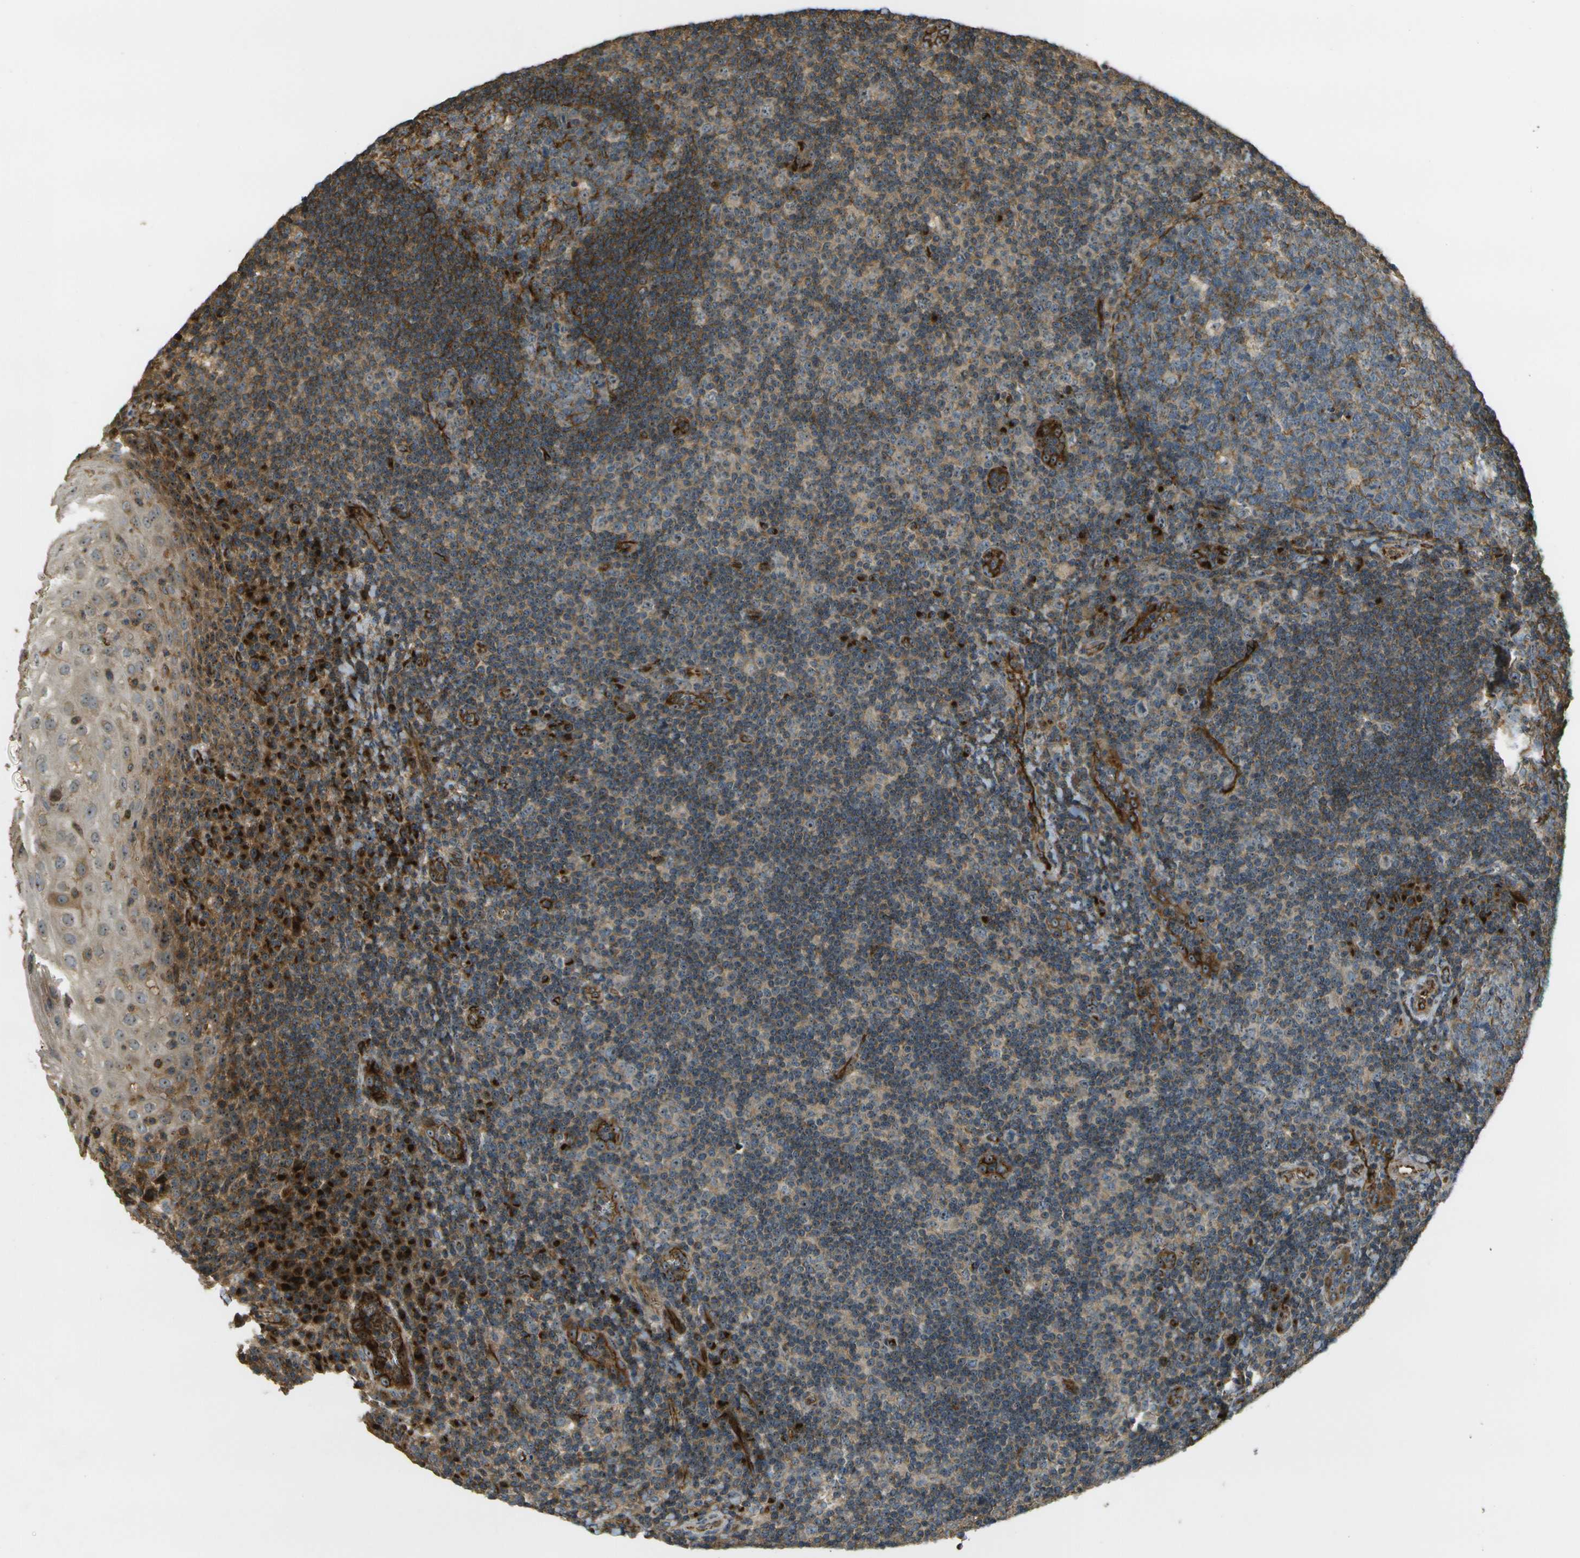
{"staining": {"intensity": "moderate", "quantity": "25%-75%", "location": "cytoplasmic/membranous"}, "tissue": "tonsil", "cell_type": "Germinal center cells", "image_type": "normal", "snomed": [{"axis": "morphology", "description": "Normal tissue, NOS"}, {"axis": "topography", "description": "Tonsil"}], "caption": "The image displays staining of benign tonsil, revealing moderate cytoplasmic/membranous protein positivity (brown color) within germinal center cells. The staining is performed using DAB brown chromogen to label protein expression. The nuclei are counter-stained blue using hematoxylin.", "gene": "LRP12", "patient": {"sex": "male", "age": 37}}